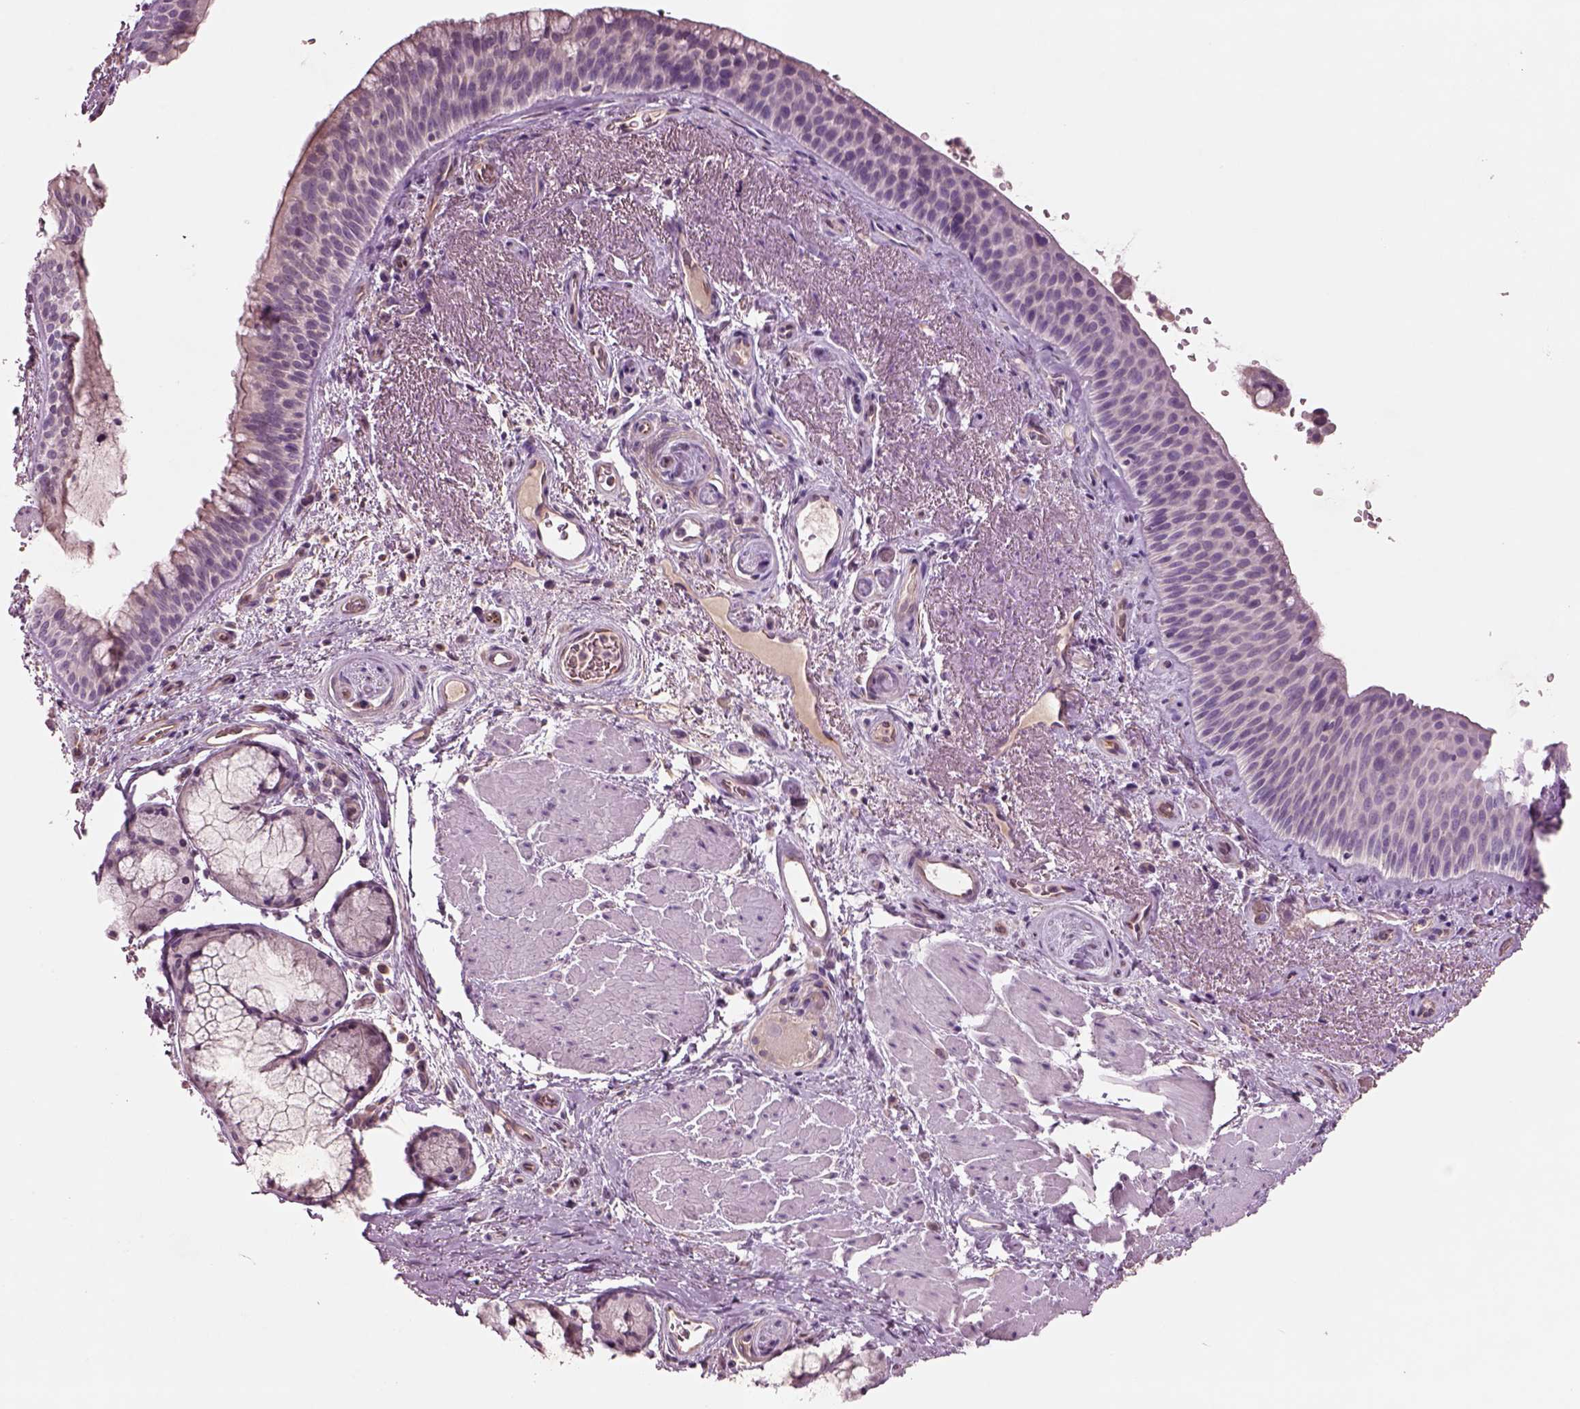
{"staining": {"intensity": "negative", "quantity": "none", "location": "none"}, "tissue": "bronchus", "cell_type": "Respiratory epithelial cells", "image_type": "normal", "snomed": [{"axis": "morphology", "description": "Normal tissue, NOS"}, {"axis": "topography", "description": "Bronchus"}], "caption": "This is an immunohistochemistry micrograph of normal human bronchus. There is no staining in respiratory epithelial cells.", "gene": "DUOXA2", "patient": {"sex": "male", "age": 48}}